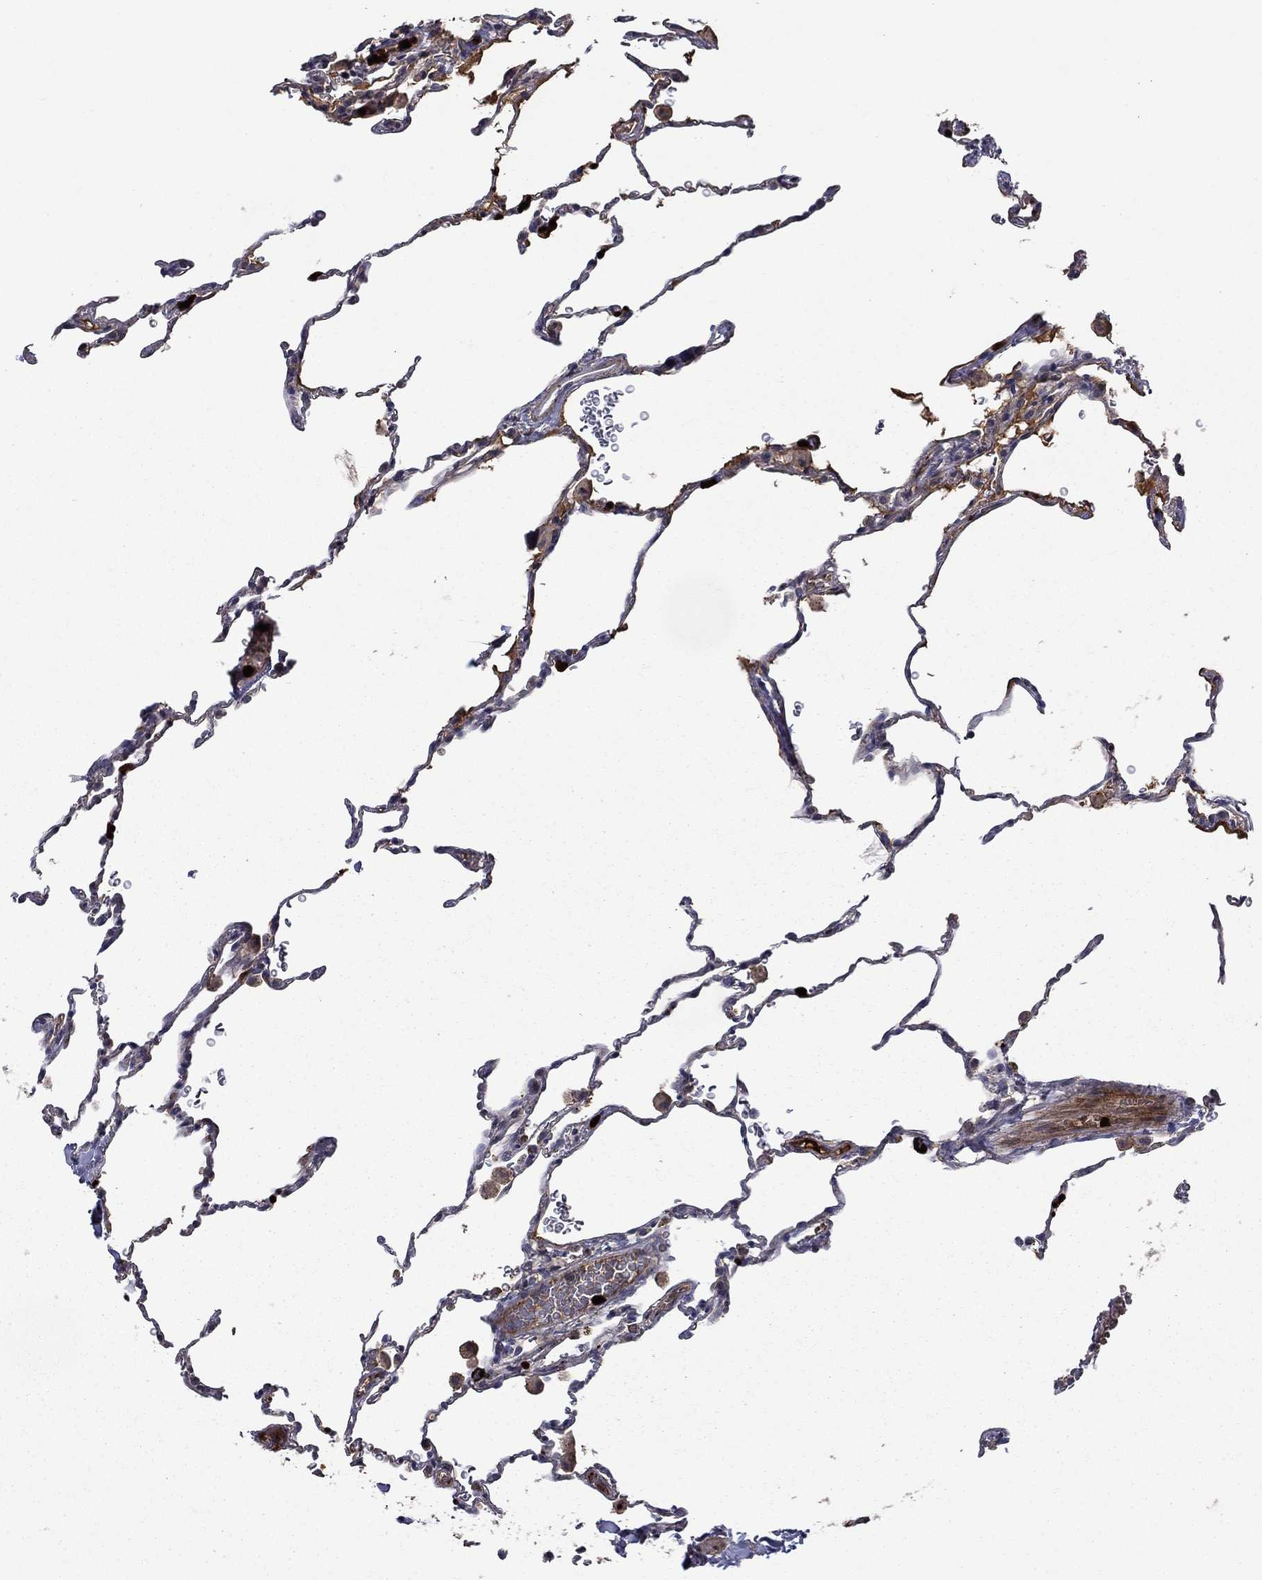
{"staining": {"intensity": "negative", "quantity": "none", "location": "none"}, "tissue": "lung", "cell_type": "Alveolar cells", "image_type": "normal", "snomed": [{"axis": "morphology", "description": "Normal tissue, NOS"}, {"axis": "morphology", "description": "Adenocarcinoma, metastatic, NOS"}, {"axis": "topography", "description": "Lung"}], "caption": "IHC micrograph of normal lung stained for a protein (brown), which exhibits no staining in alveolar cells.", "gene": "SATB1", "patient": {"sex": "male", "age": 45}}